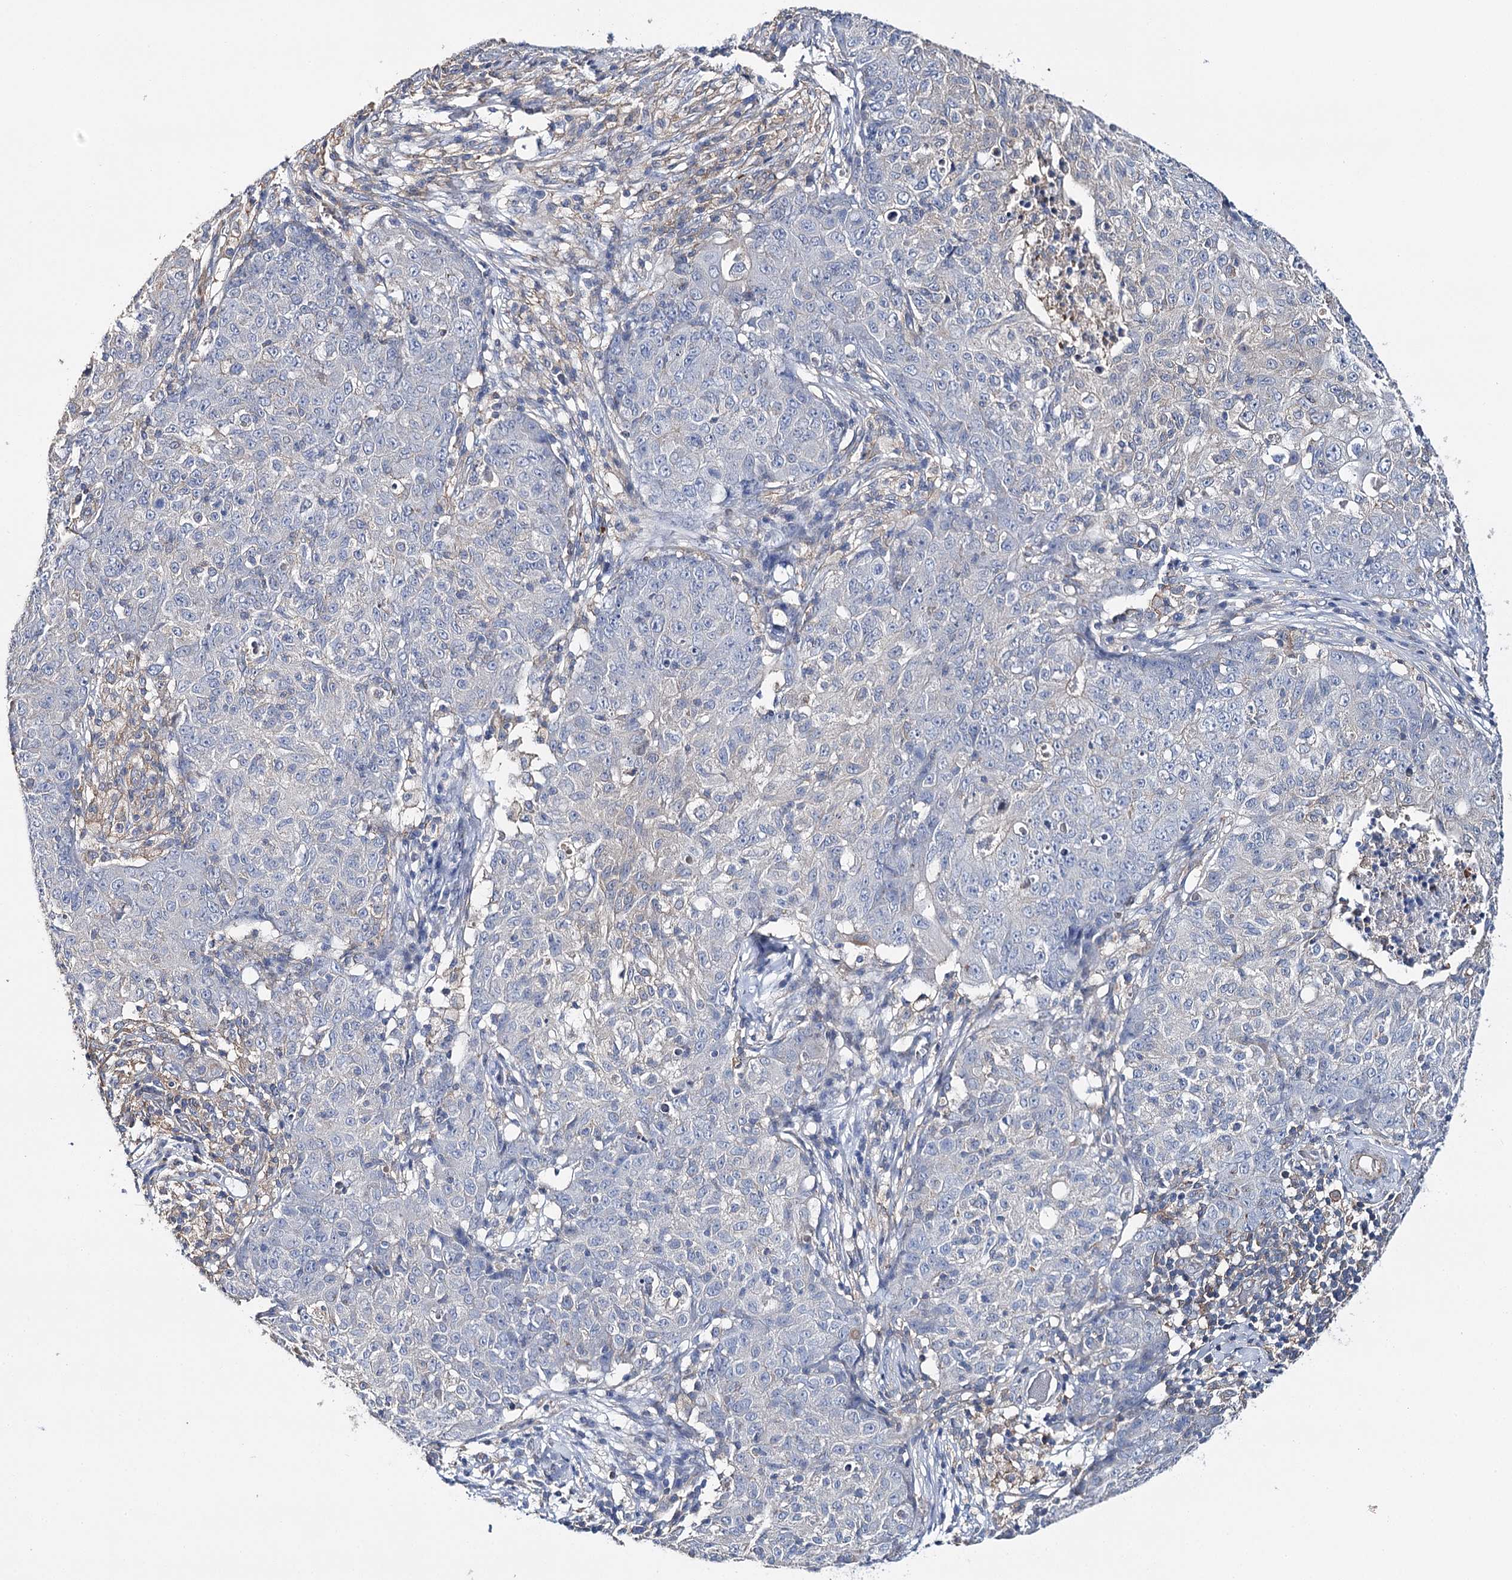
{"staining": {"intensity": "negative", "quantity": "none", "location": "none"}, "tissue": "ovarian cancer", "cell_type": "Tumor cells", "image_type": "cancer", "snomed": [{"axis": "morphology", "description": "Carcinoma, endometroid"}, {"axis": "topography", "description": "Ovary"}], "caption": "Tumor cells are negative for brown protein staining in endometroid carcinoma (ovarian).", "gene": "EPYC", "patient": {"sex": "female", "age": 42}}